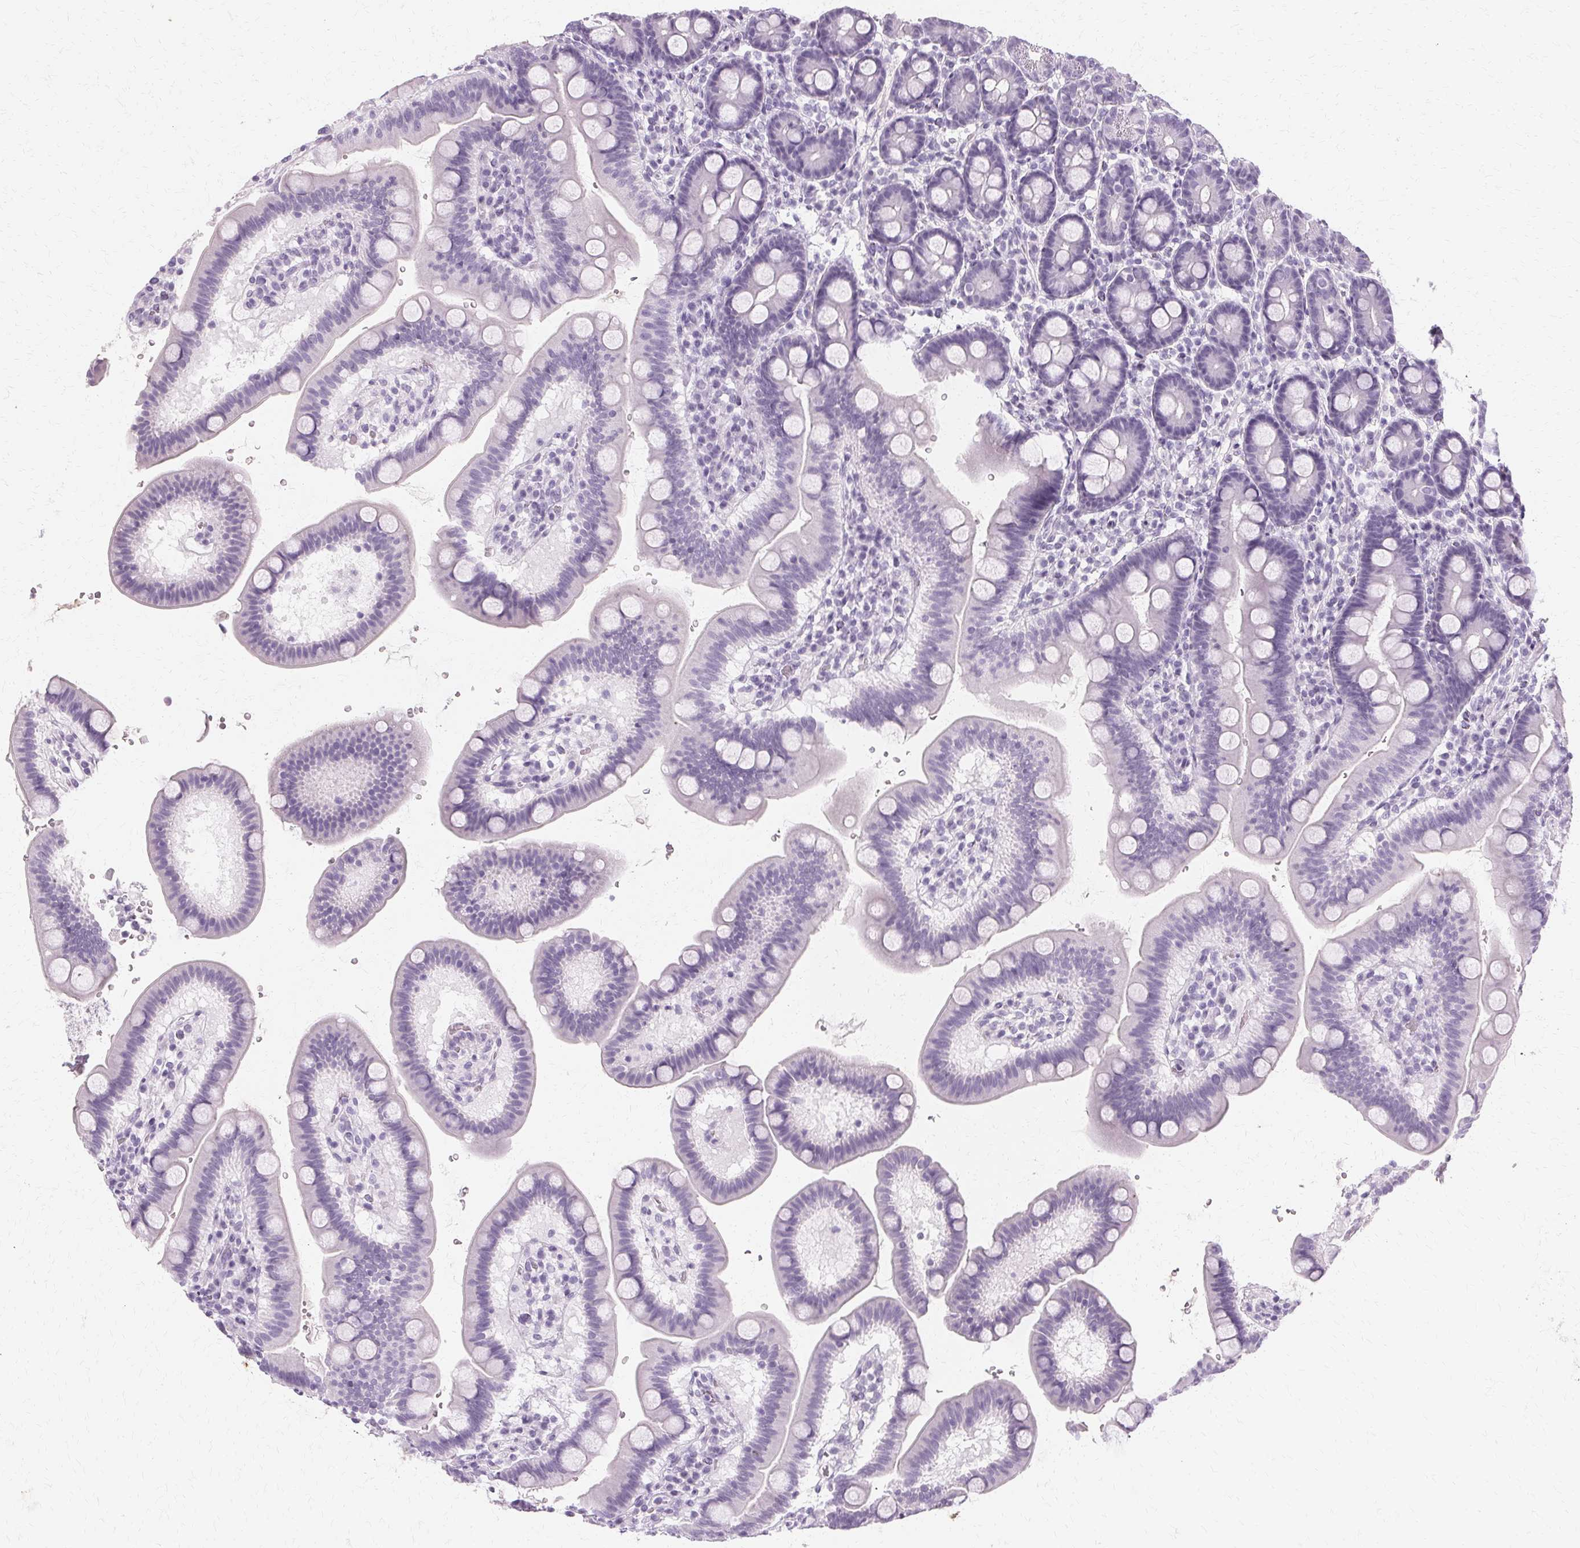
{"staining": {"intensity": "negative", "quantity": "none", "location": "none"}, "tissue": "duodenum", "cell_type": "Glandular cells", "image_type": "normal", "snomed": [{"axis": "morphology", "description": "Normal tissue, NOS"}, {"axis": "topography", "description": "Duodenum"}], "caption": "IHC image of normal human duodenum stained for a protein (brown), which displays no staining in glandular cells.", "gene": "KRT6A", "patient": {"sex": "male", "age": 59}}